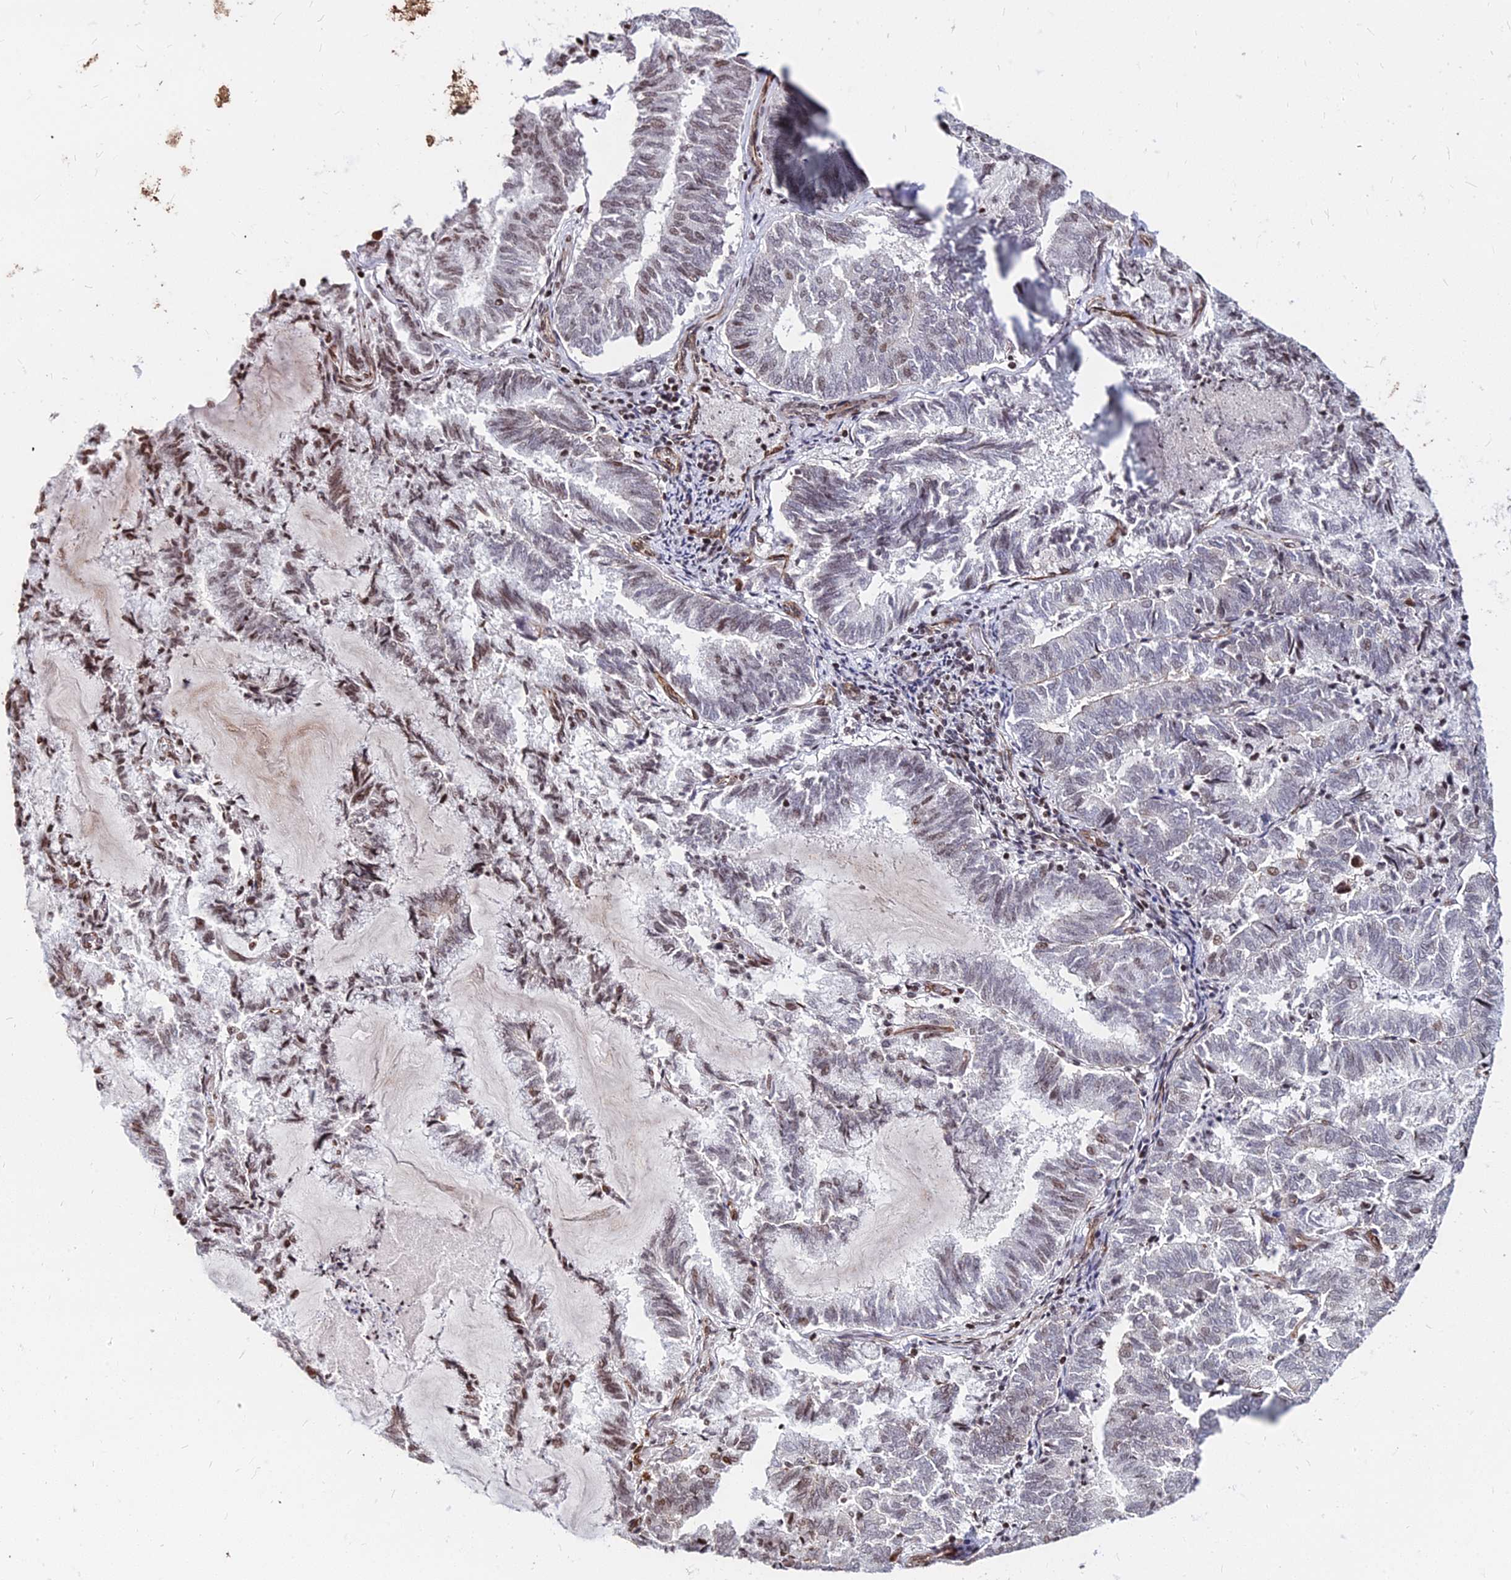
{"staining": {"intensity": "moderate", "quantity": "<25%", "location": "nuclear"}, "tissue": "endometrial cancer", "cell_type": "Tumor cells", "image_type": "cancer", "snomed": [{"axis": "morphology", "description": "Adenocarcinoma, NOS"}, {"axis": "topography", "description": "Endometrium"}], "caption": "High-power microscopy captured an immunohistochemistry image of adenocarcinoma (endometrial), revealing moderate nuclear expression in approximately <25% of tumor cells.", "gene": "NYAP2", "patient": {"sex": "female", "age": 80}}